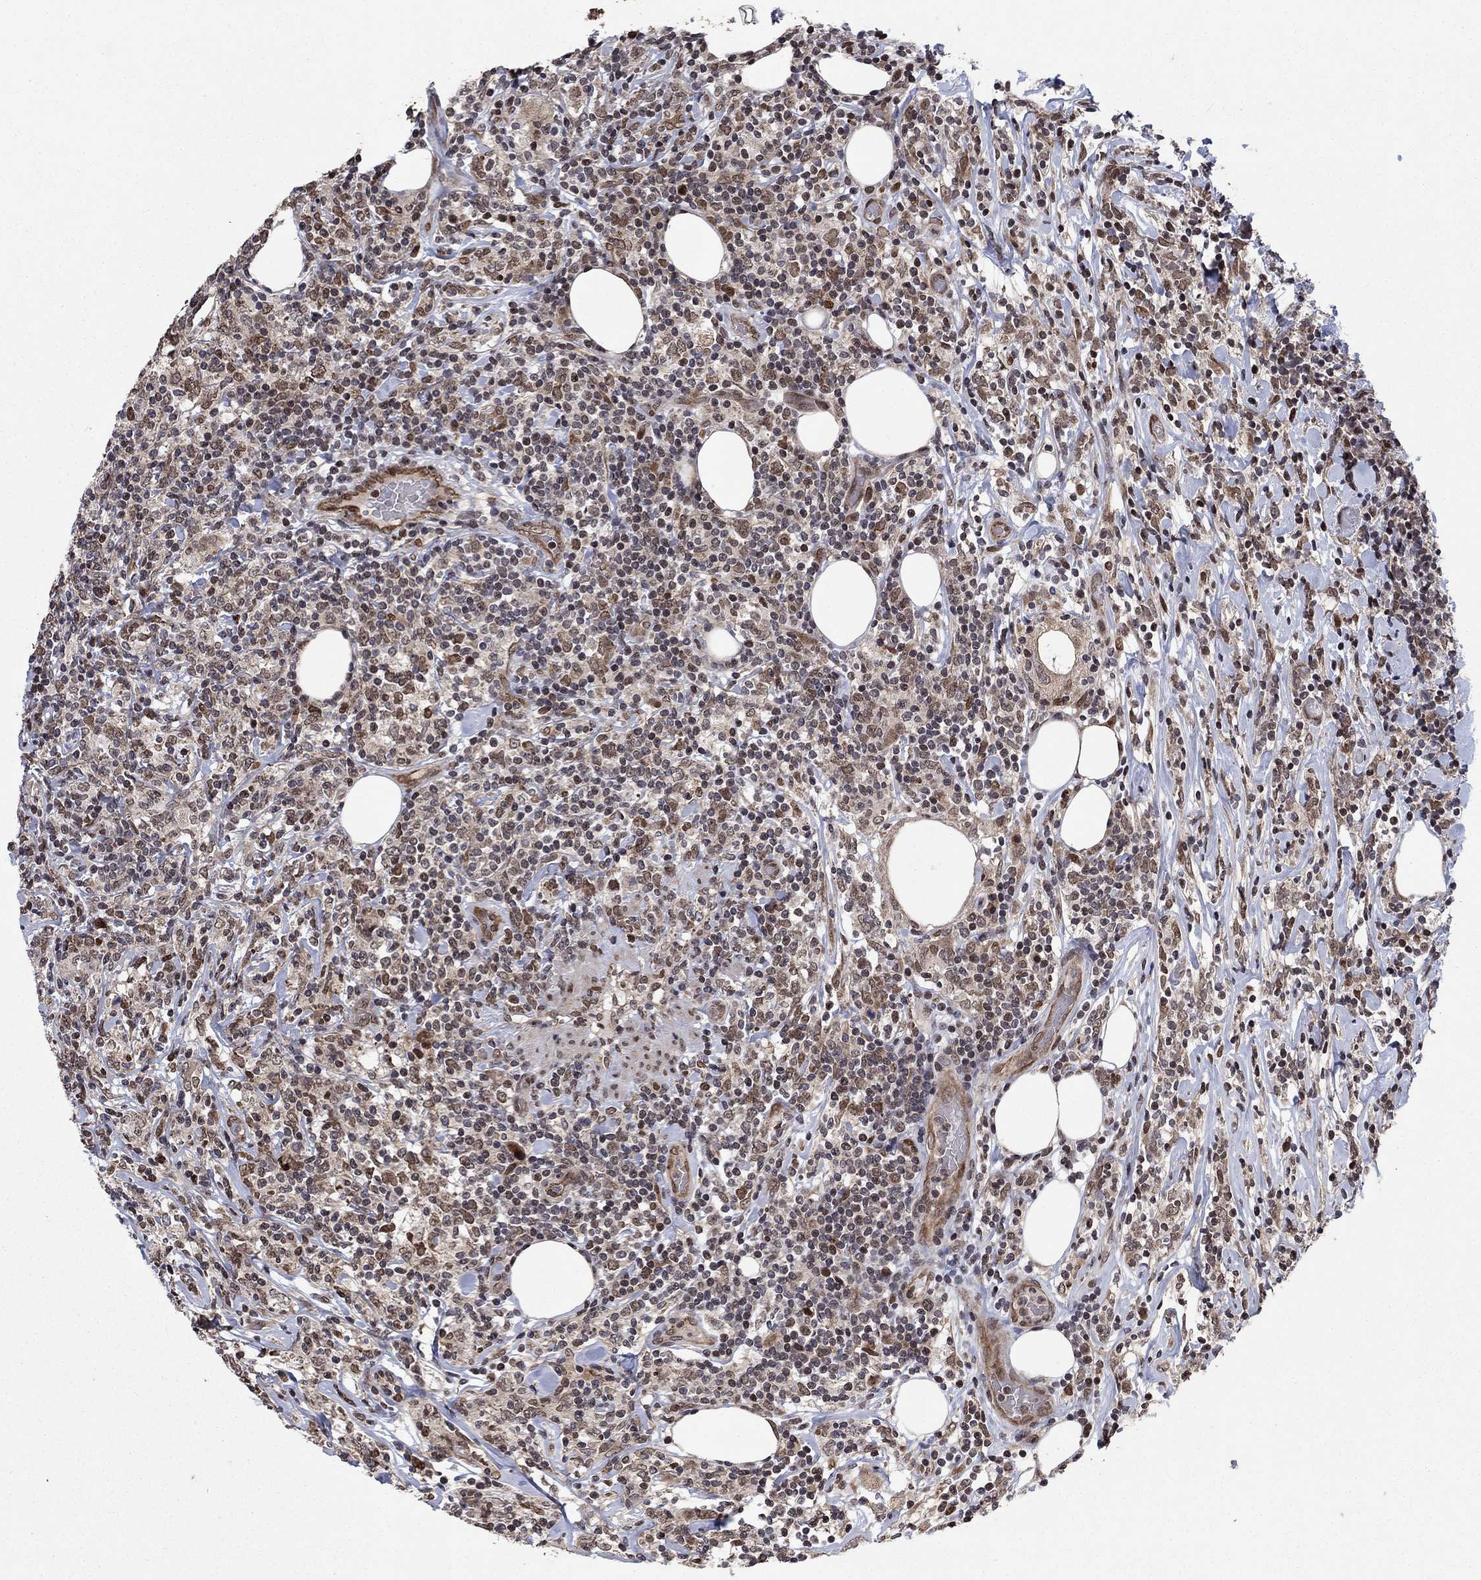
{"staining": {"intensity": "moderate", "quantity": "25%-75%", "location": "nuclear"}, "tissue": "lymphoma", "cell_type": "Tumor cells", "image_type": "cancer", "snomed": [{"axis": "morphology", "description": "Malignant lymphoma, non-Hodgkin's type, High grade"}, {"axis": "topography", "description": "Lymph node"}], "caption": "A high-resolution image shows immunohistochemistry (IHC) staining of high-grade malignant lymphoma, non-Hodgkin's type, which displays moderate nuclear staining in about 25%-75% of tumor cells.", "gene": "PRICKLE4", "patient": {"sex": "female", "age": 84}}